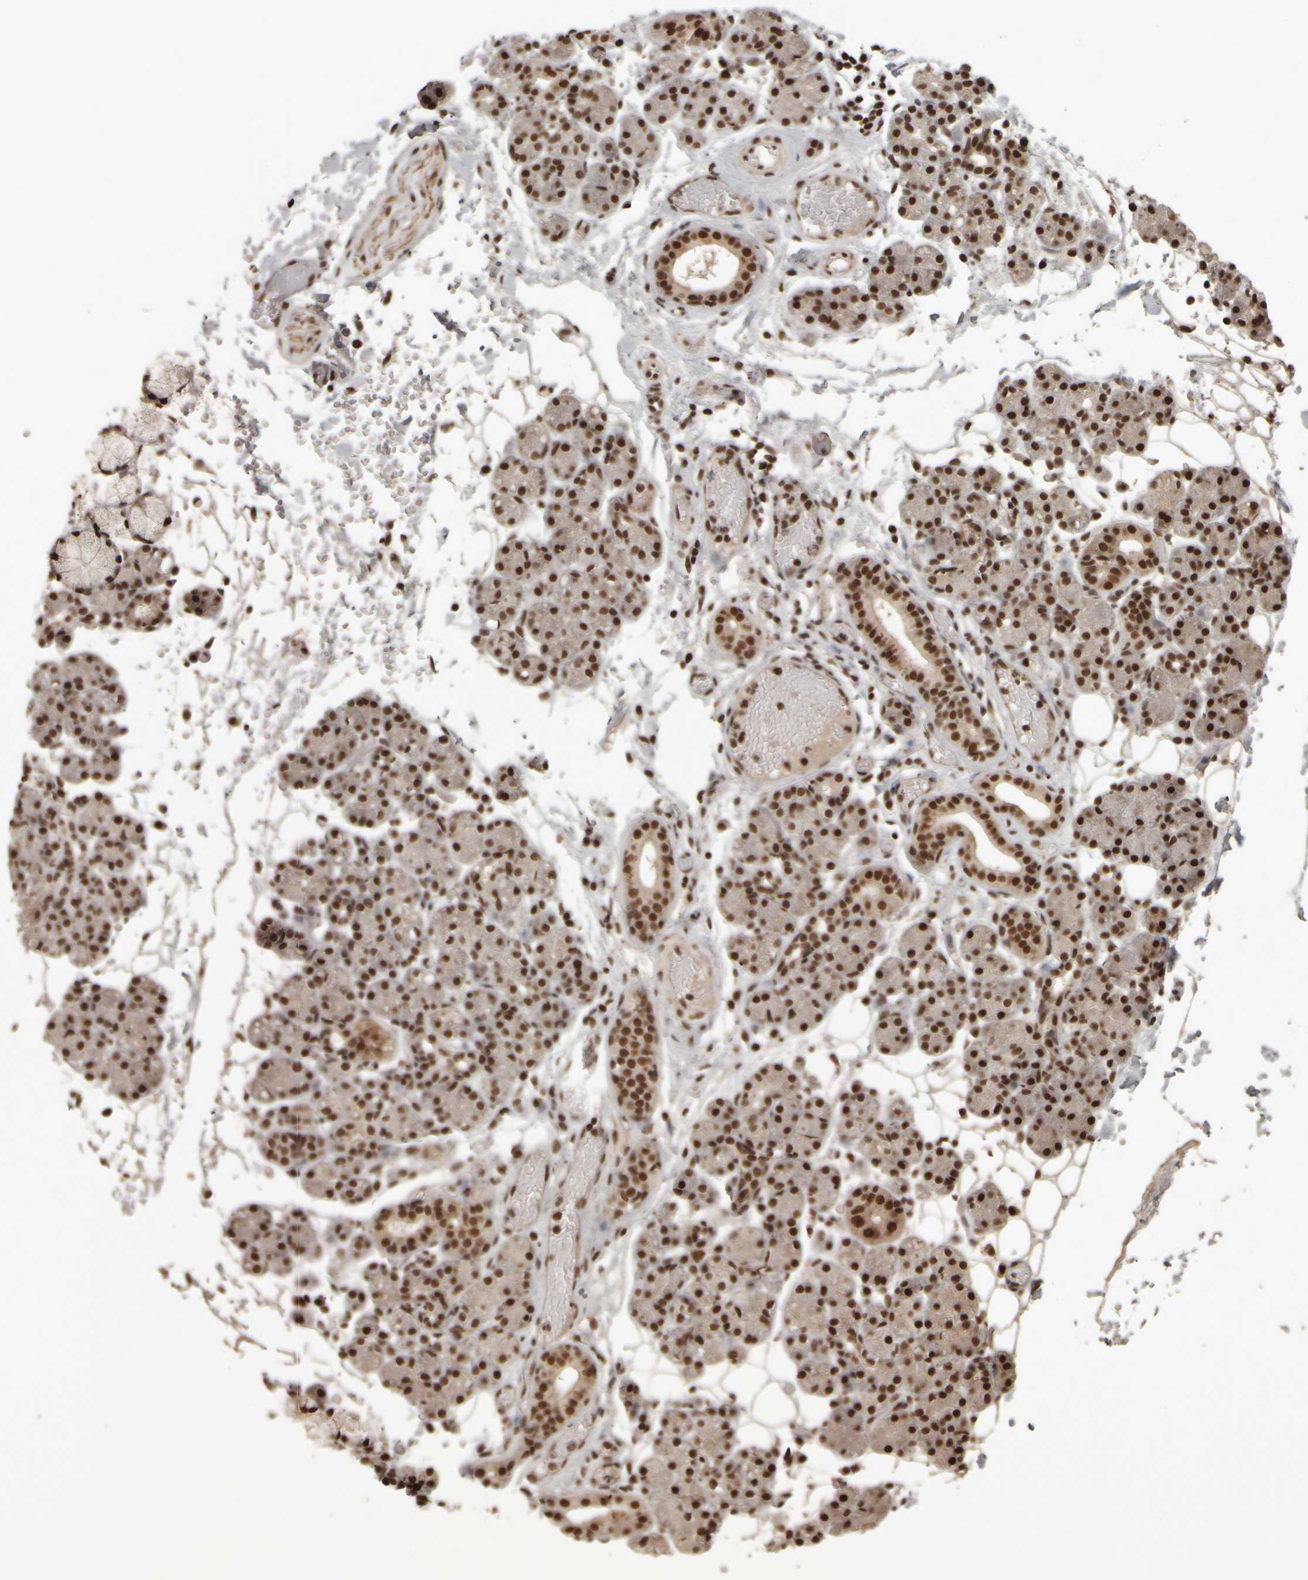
{"staining": {"intensity": "strong", "quantity": ">75%", "location": "nuclear"}, "tissue": "salivary gland", "cell_type": "Glandular cells", "image_type": "normal", "snomed": [{"axis": "morphology", "description": "Normal tissue, NOS"}, {"axis": "topography", "description": "Salivary gland"}], "caption": "DAB (3,3'-diaminobenzidine) immunohistochemical staining of benign human salivary gland displays strong nuclear protein staining in about >75% of glandular cells. The staining was performed using DAB to visualize the protein expression in brown, while the nuclei were stained in blue with hematoxylin (Magnification: 20x).", "gene": "ZFHX4", "patient": {"sex": "male", "age": 63}}